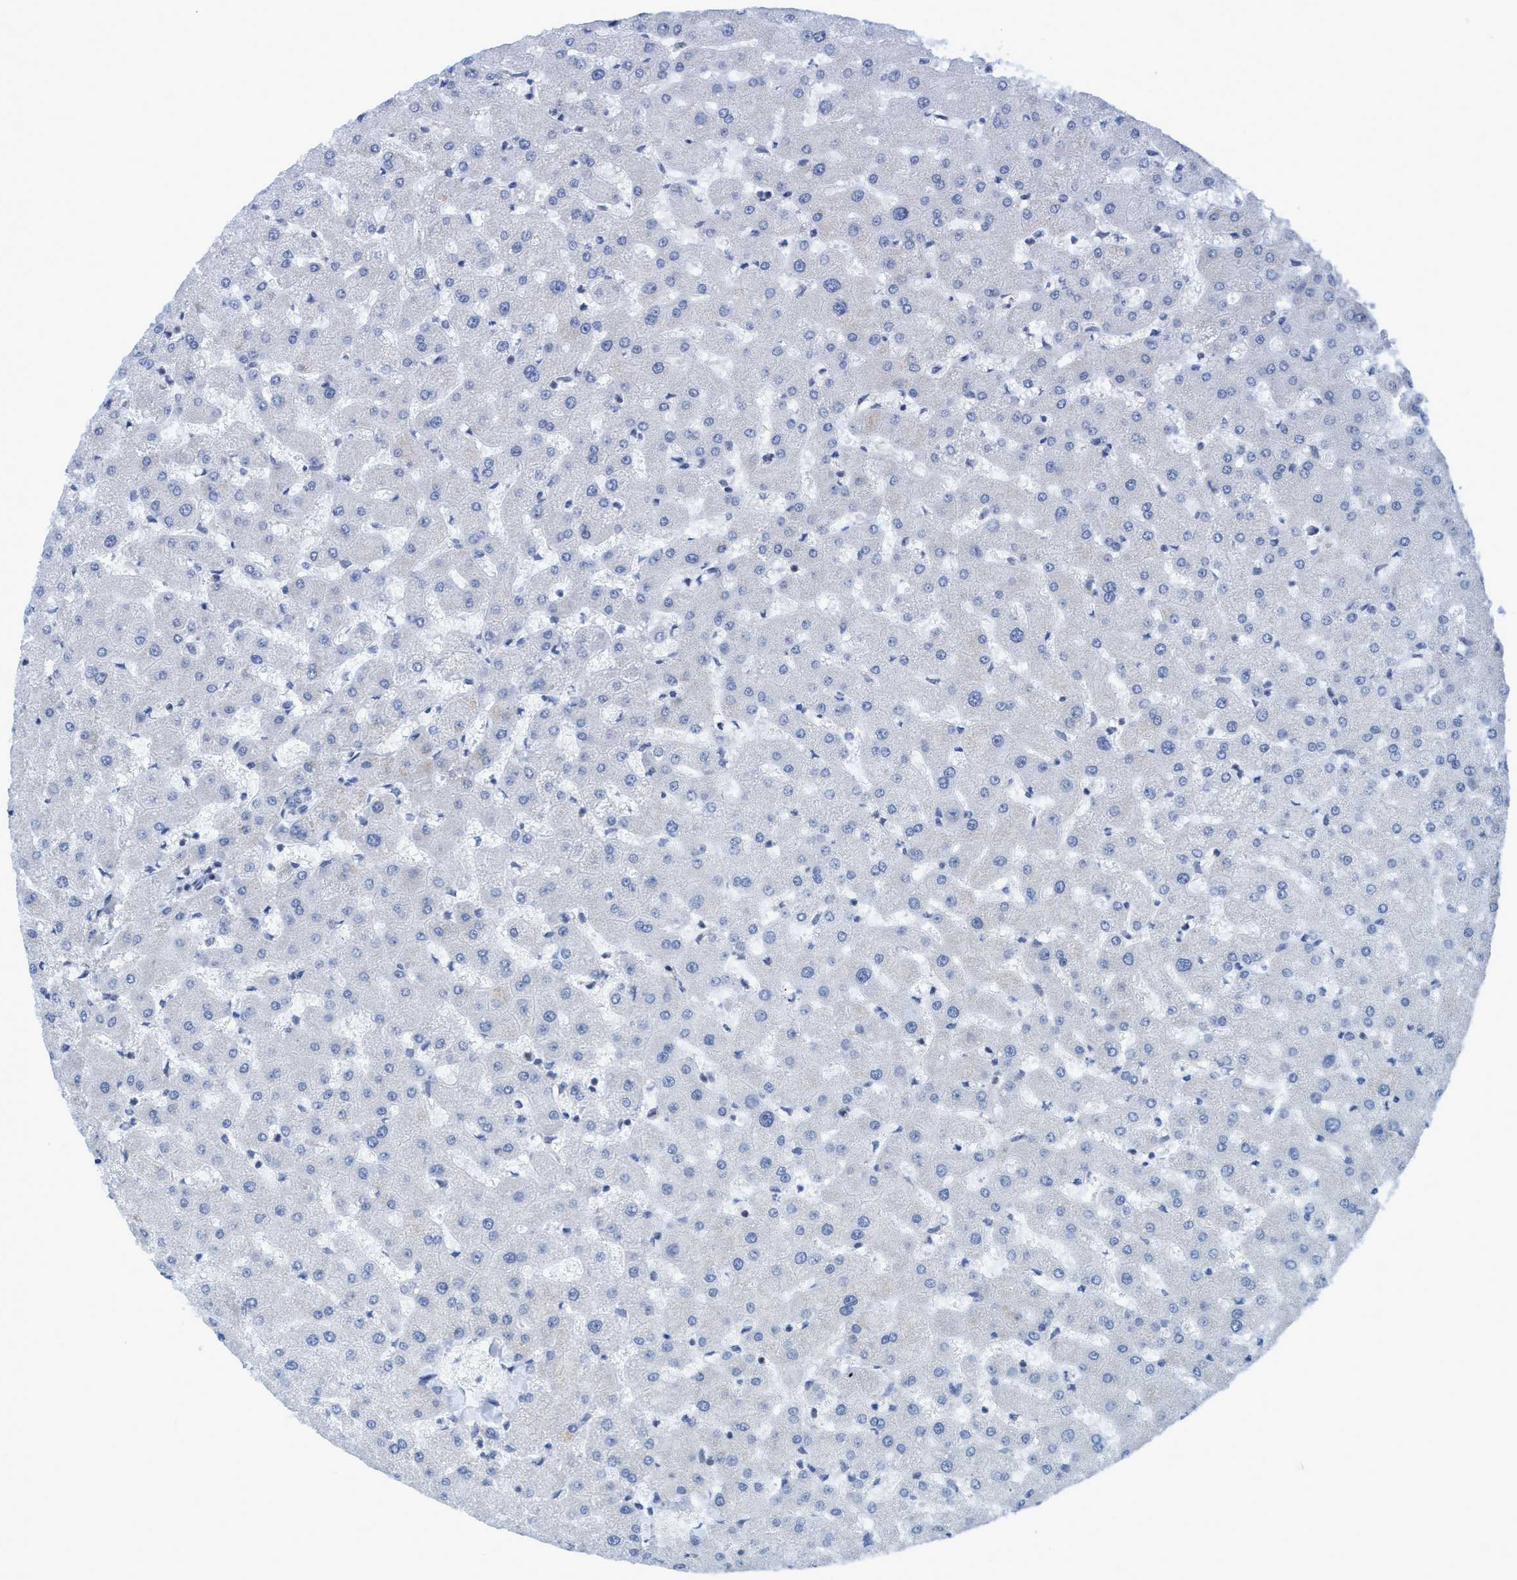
{"staining": {"intensity": "negative", "quantity": "none", "location": "none"}, "tissue": "liver", "cell_type": "Cholangiocytes", "image_type": "normal", "snomed": [{"axis": "morphology", "description": "Normal tissue, NOS"}, {"axis": "topography", "description": "Liver"}], "caption": "Micrograph shows no protein positivity in cholangiocytes of unremarkable liver. (Stains: DAB (3,3'-diaminobenzidine) IHC with hematoxylin counter stain, Microscopy: brightfield microscopy at high magnification).", "gene": "DNAI1", "patient": {"sex": "female", "age": 63}}